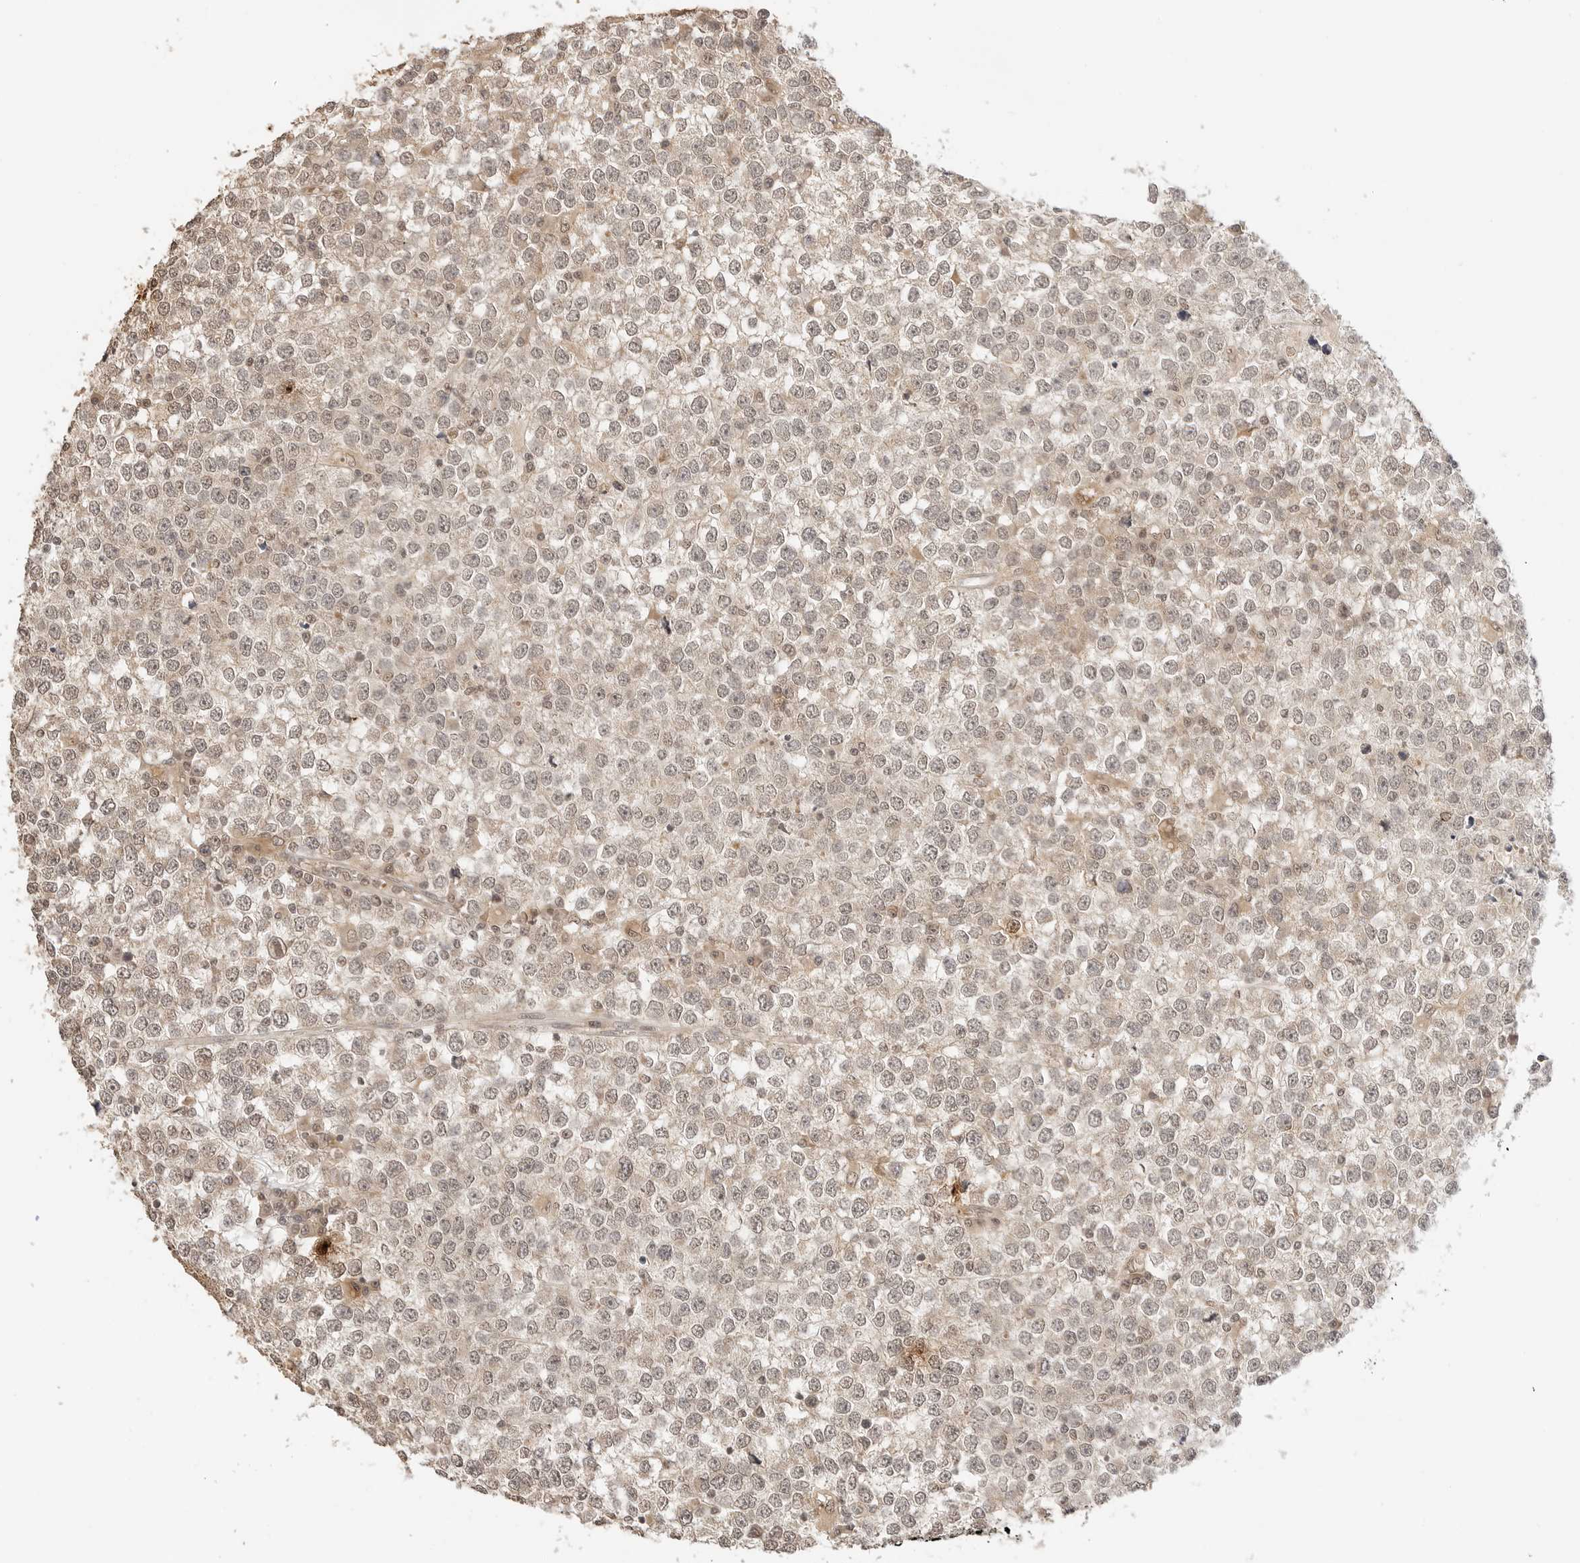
{"staining": {"intensity": "weak", "quantity": ">75%", "location": "cytoplasmic/membranous,nuclear"}, "tissue": "testis cancer", "cell_type": "Tumor cells", "image_type": "cancer", "snomed": [{"axis": "morphology", "description": "Seminoma, NOS"}, {"axis": "topography", "description": "Testis"}], "caption": "Tumor cells display low levels of weak cytoplasmic/membranous and nuclear positivity in about >75% of cells in seminoma (testis).", "gene": "GPR34", "patient": {"sex": "male", "age": 65}}